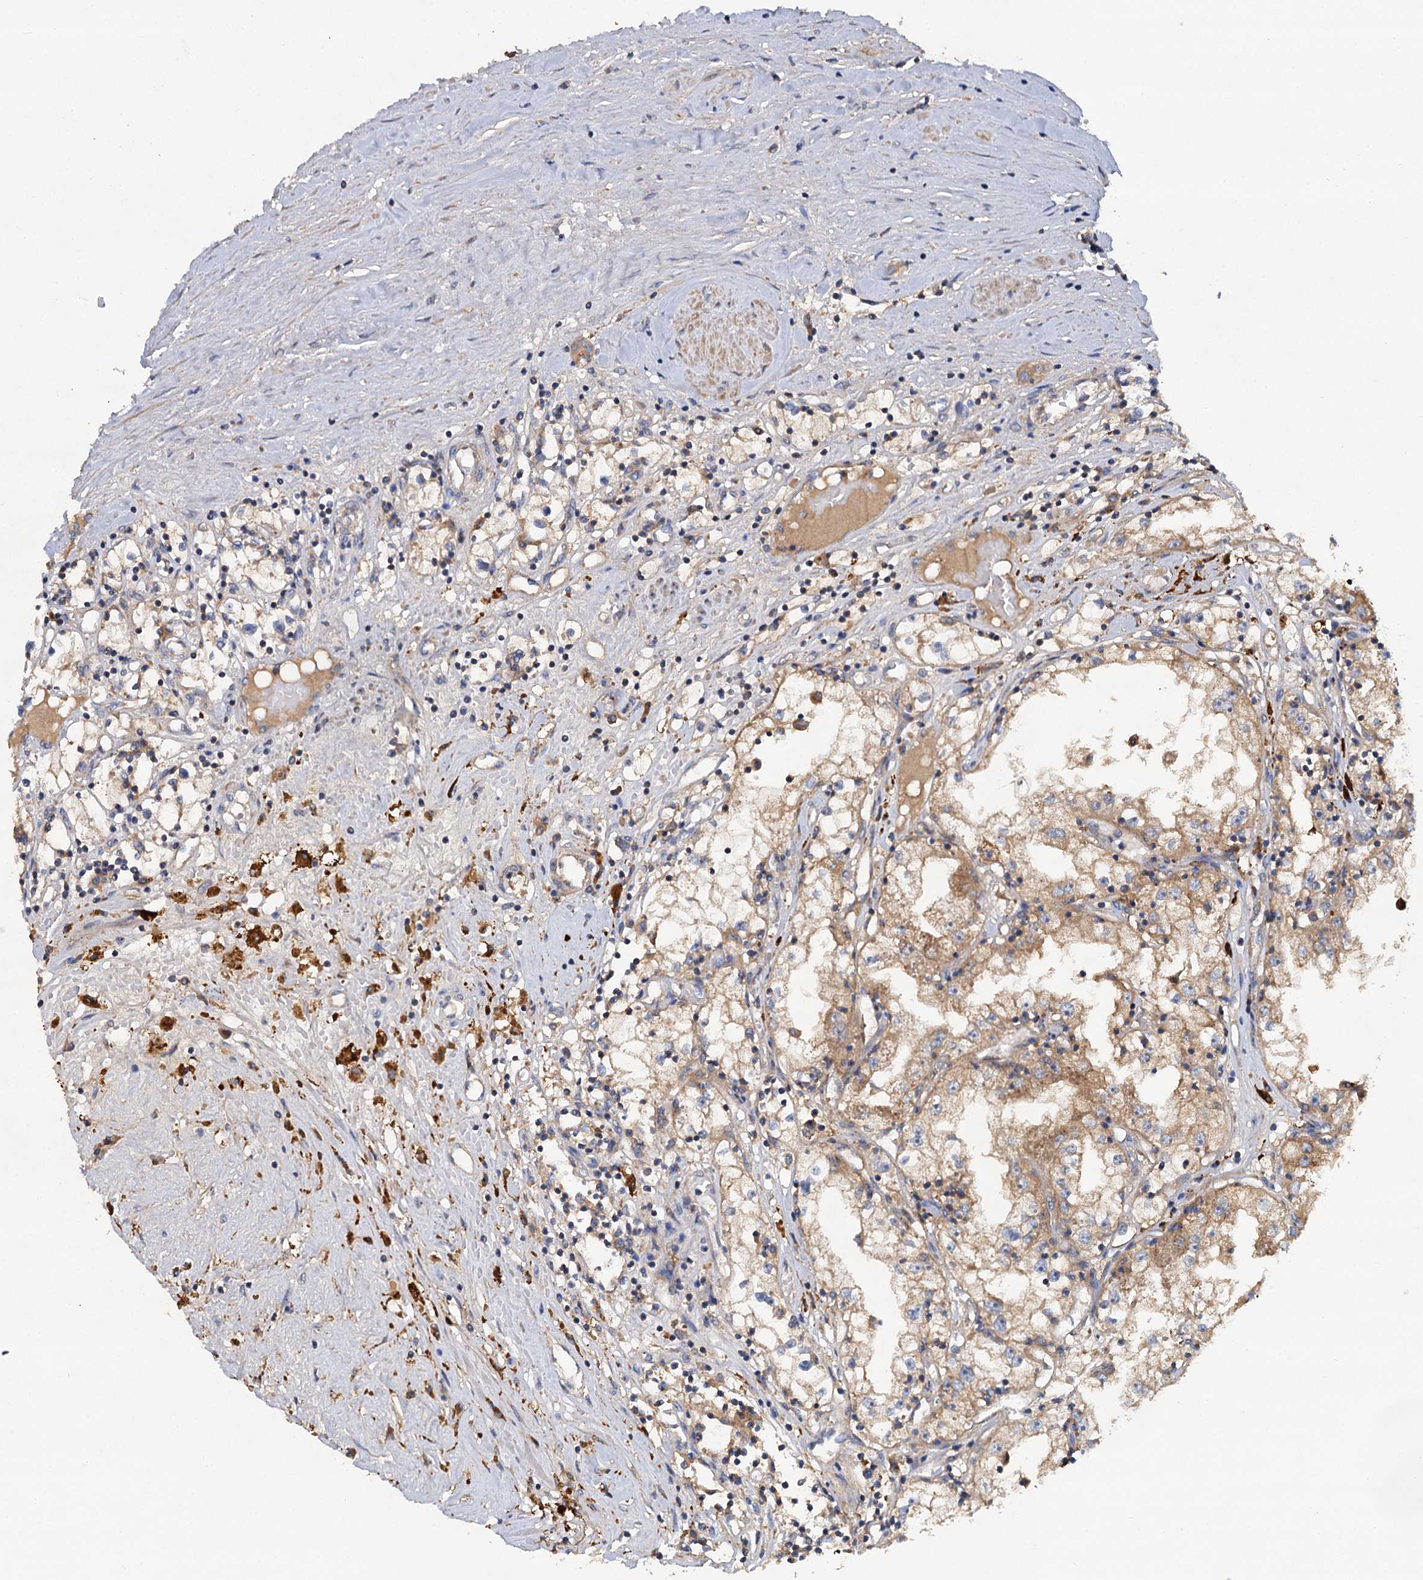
{"staining": {"intensity": "moderate", "quantity": ">75%", "location": "cytoplasmic/membranous"}, "tissue": "renal cancer", "cell_type": "Tumor cells", "image_type": "cancer", "snomed": [{"axis": "morphology", "description": "Adenocarcinoma, NOS"}, {"axis": "topography", "description": "Kidney"}], "caption": "Tumor cells demonstrate medium levels of moderate cytoplasmic/membranous positivity in approximately >75% of cells in human renal adenocarcinoma.", "gene": "ALKBH7", "patient": {"sex": "male", "age": 56}}